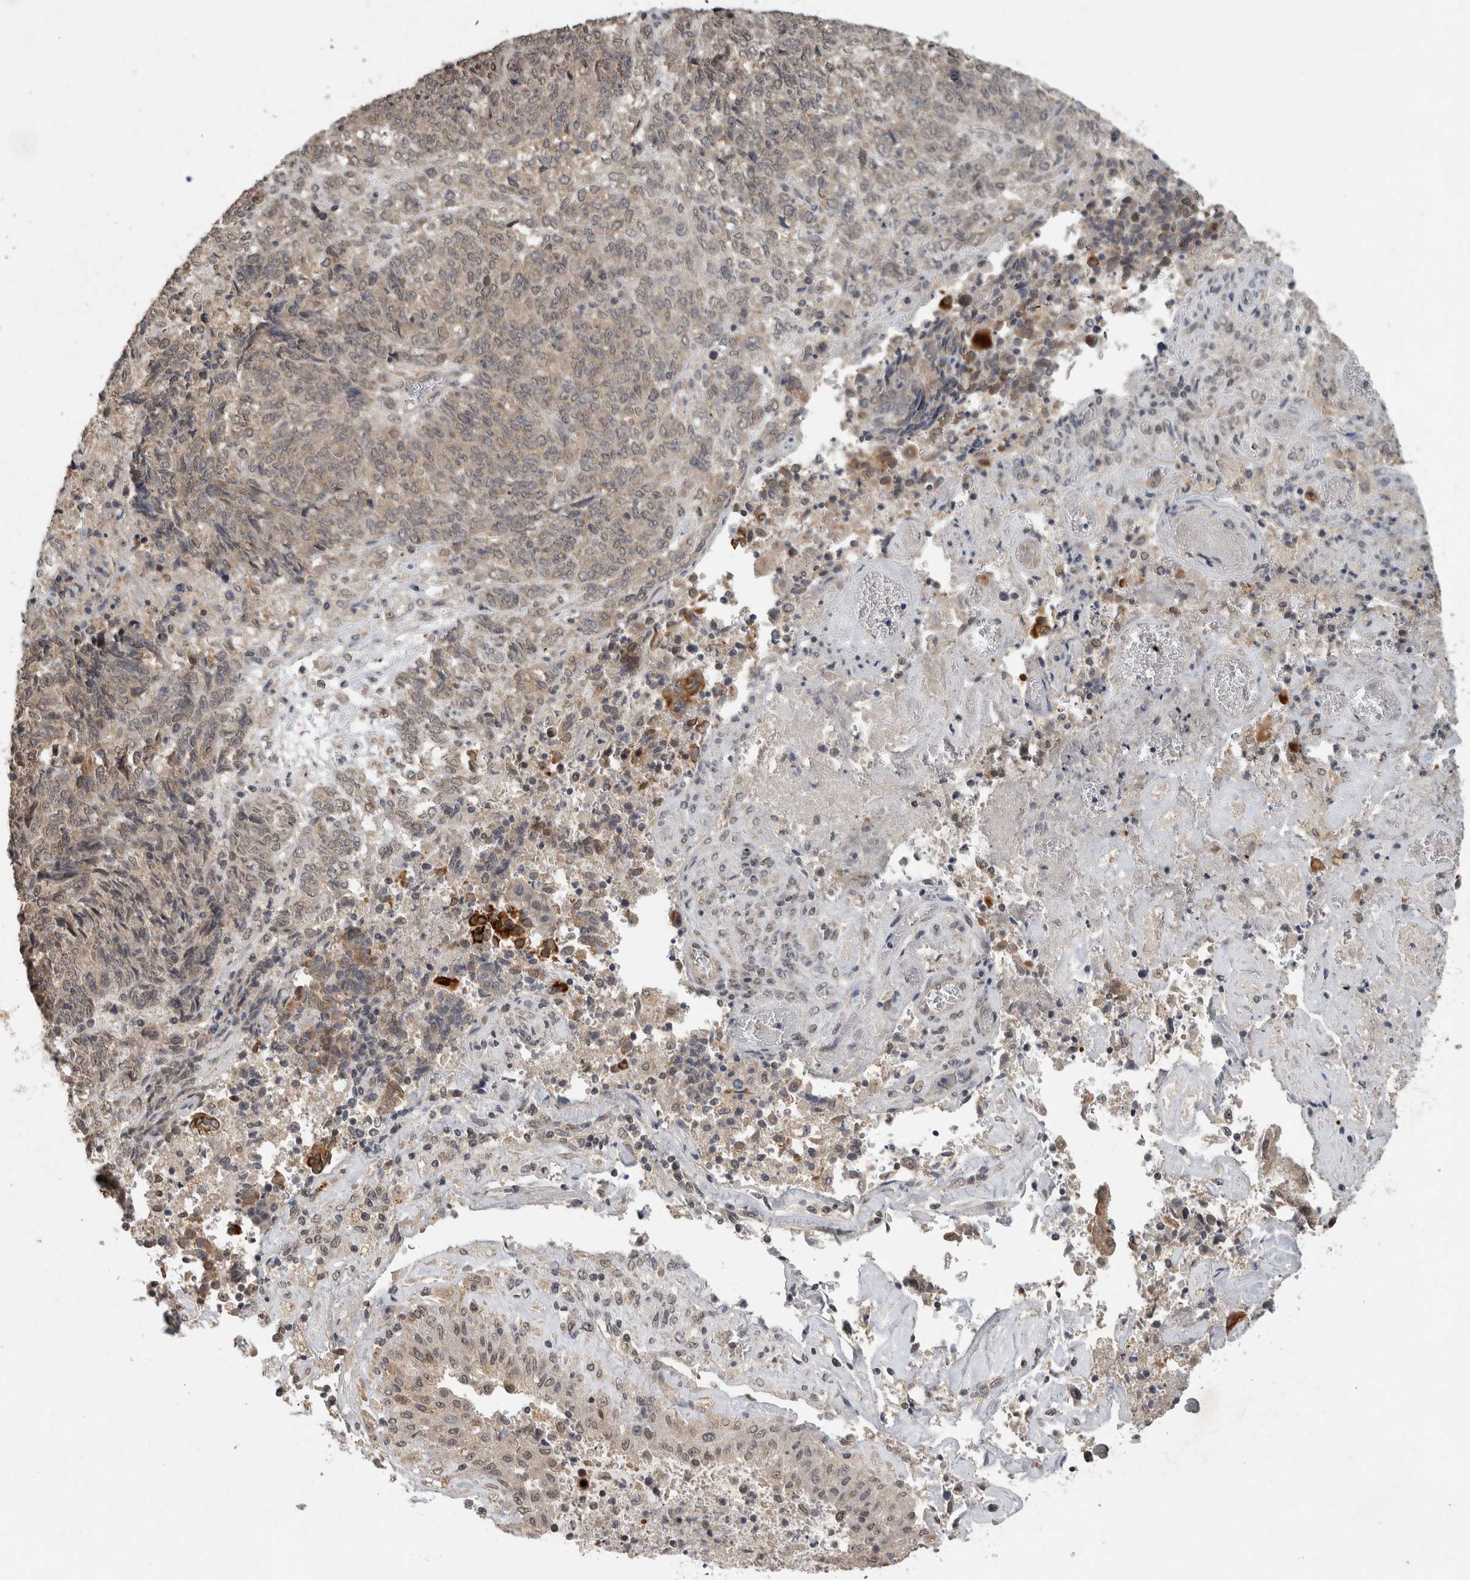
{"staining": {"intensity": "moderate", "quantity": "<25%", "location": "cytoplasmic/membranous"}, "tissue": "endometrial cancer", "cell_type": "Tumor cells", "image_type": "cancer", "snomed": [{"axis": "morphology", "description": "Adenocarcinoma, NOS"}, {"axis": "topography", "description": "Endometrium"}], "caption": "Immunohistochemical staining of human endometrial cancer (adenocarcinoma) demonstrates low levels of moderate cytoplasmic/membranous protein staining in approximately <25% of tumor cells.", "gene": "RHPN1", "patient": {"sex": "female", "age": 80}}